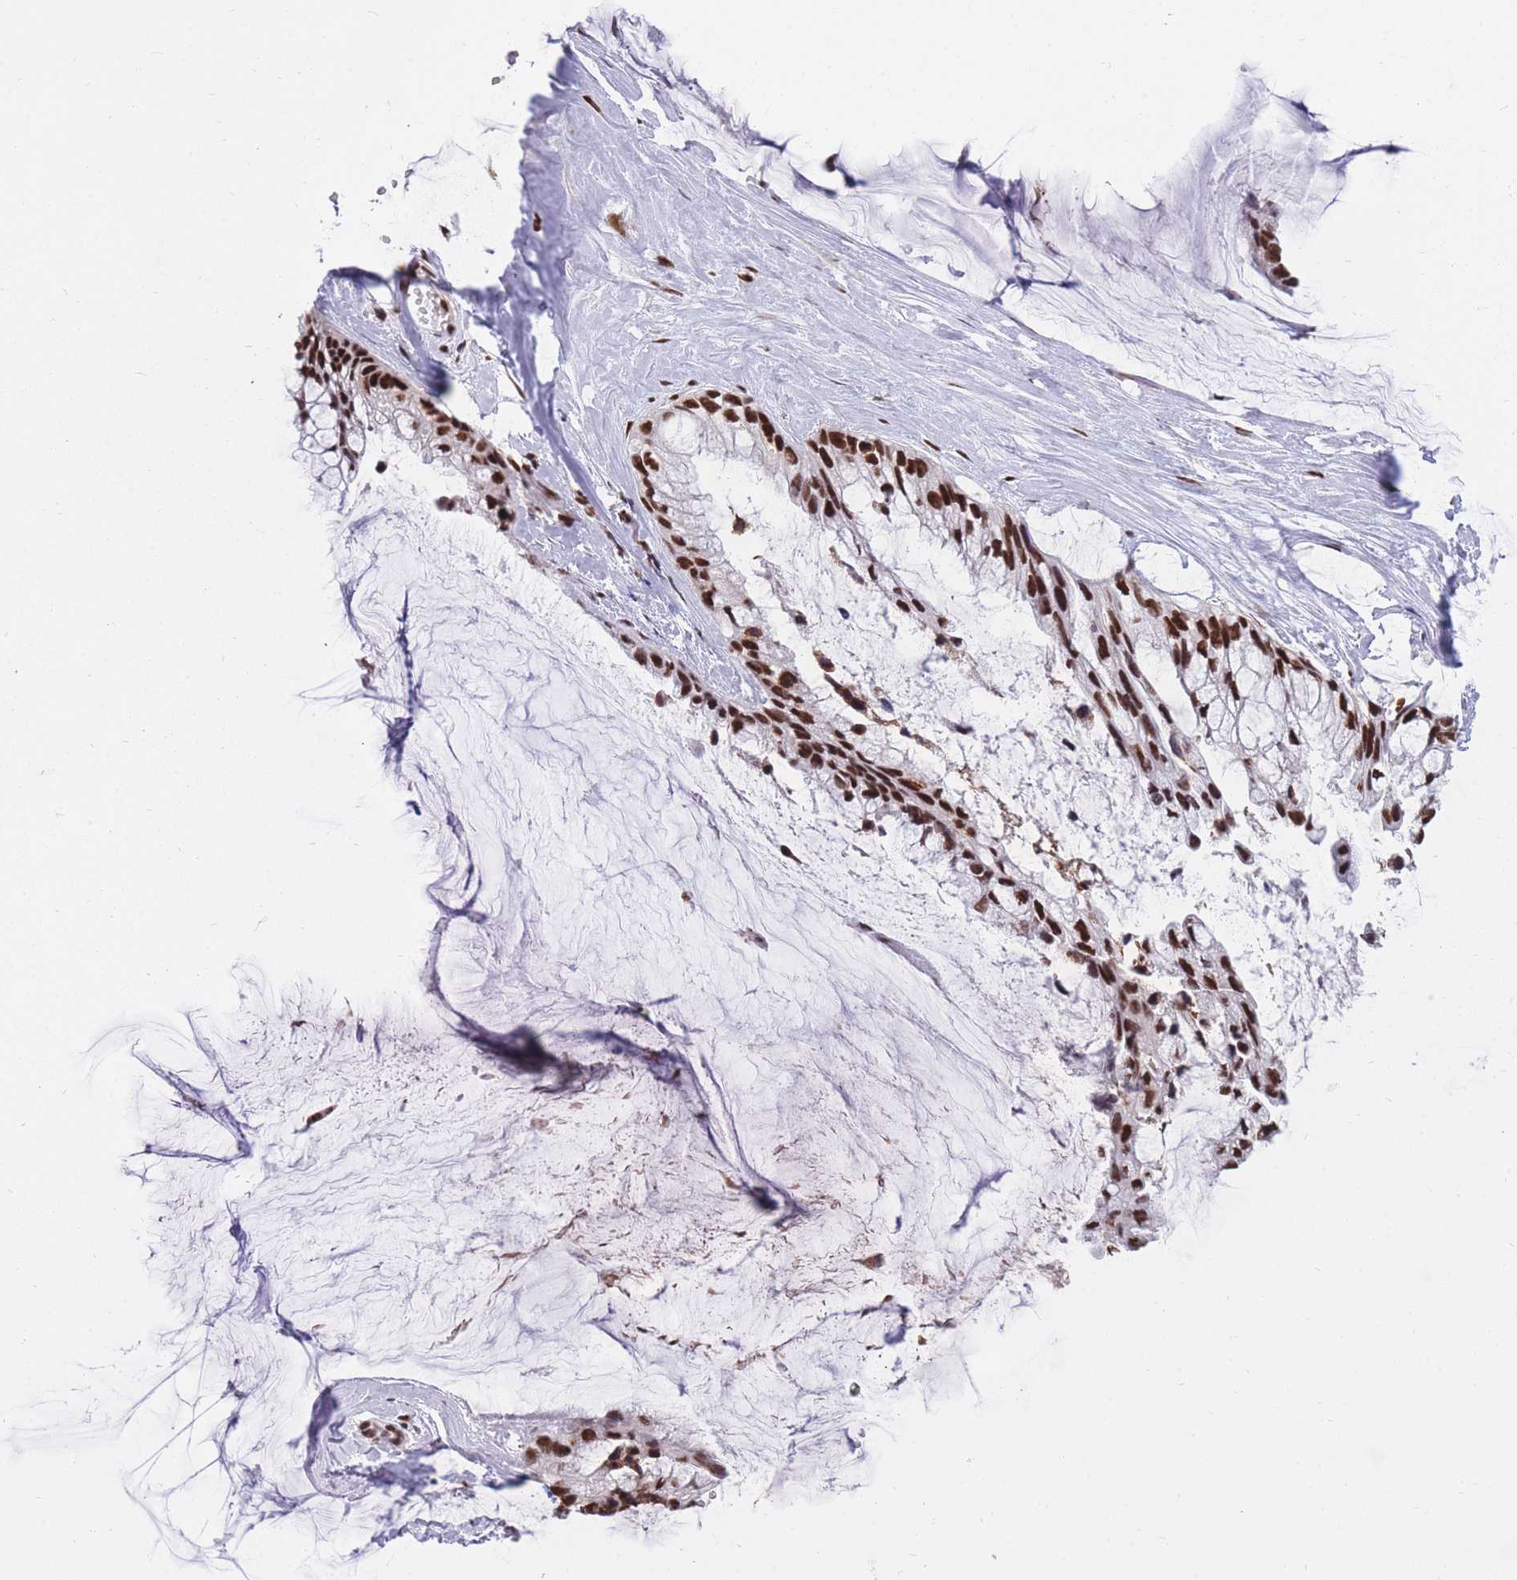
{"staining": {"intensity": "strong", "quantity": ">75%", "location": "nuclear"}, "tissue": "ovarian cancer", "cell_type": "Tumor cells", "image_type": "cancer", "snomed": [{"axis": "morphology", "description": "Cystadenocarcinoma, mucinous, NOS"}, {"axis": "topography", "description": "Ovary"}], "caption": "Immunohistochemical staining of ovarian mucinous cystadenocarcinoma demonstrates strong nuclear protein expression in about >75% of tumor cells.", "gene": "PRPF19", "patient": {"sex": "female", "age": 39}}